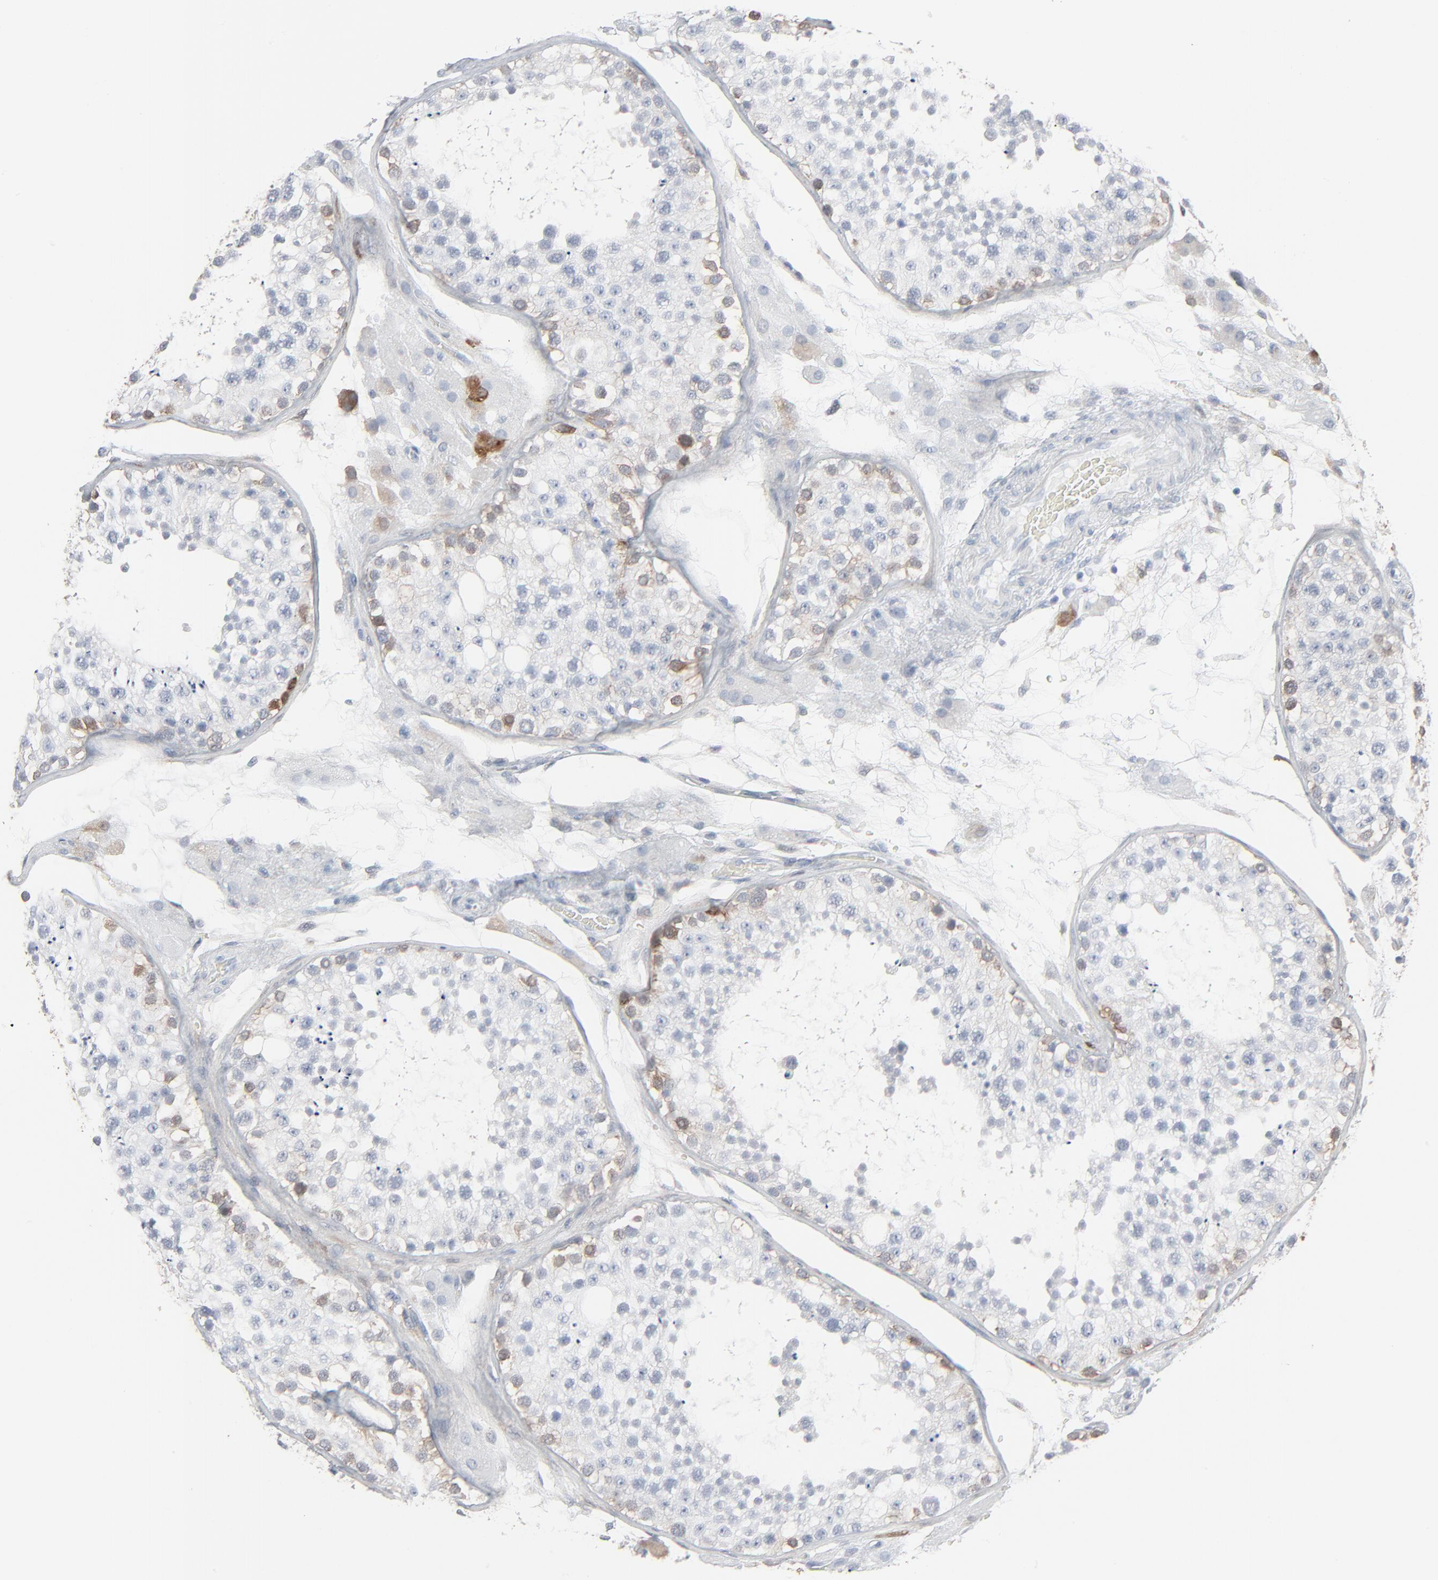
{"staining": {"intensity": "weak", "quantity": "<25%", "location": "cytoplasmic/membranous"}, "tissue": "testis", "cell_type": "Cells in seminiferous ducts", "image_type": "normal", "snomed": [{"axis": "morphology", "description": "Normal tissue, NOS"}, {"axis": "topography", "description": "Testis"}], "caption": "Immunohistochemical staining of normal human testis reveals no significant staining in cells in seminiferous ducts.", "gene": "PHGDH", "patient": {"sex": "male", "age": 26}}